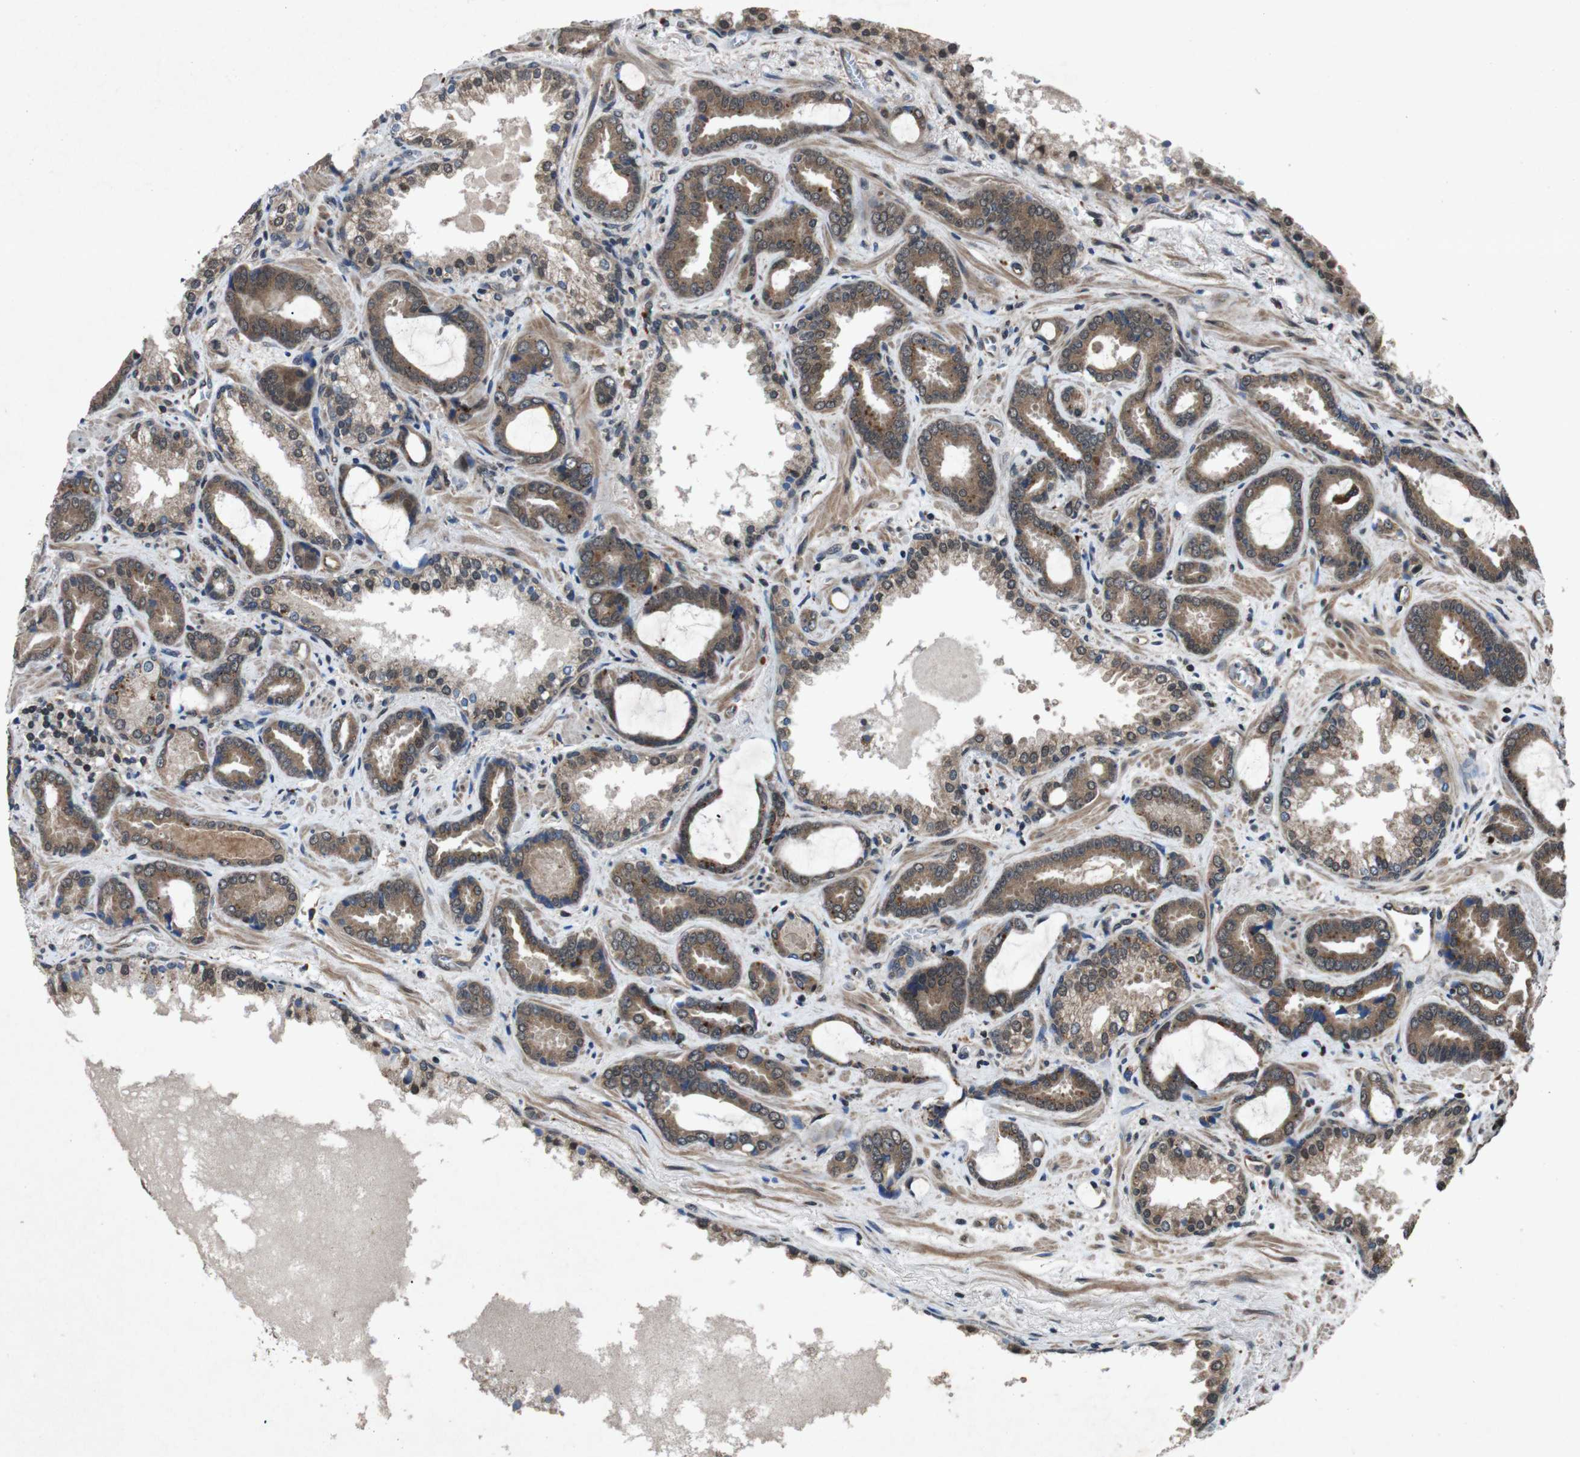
{"staining": {"intensity": "moderate", "quantity": ">75%", "location": "cytoplasmic/membranous,nuclear"}, "tissue": "prostate cancer", "cell_type": "Tumor cells", "image_type": "cancer", "snomed": [{"axis": "morphology", "description": "Adenocarcinoma, Low grade"}, {"axis": "topography", "description": "Prostate"}], "caption": "An image of prostate cancer (adenocarcinoma (low-grade)) stained for a protein exhibits moderate cytoplasmic/membranous and nuclear brown staining in tumor cells.", "gene": "SOCS1", "patient": {"sex": "male", "age": 60}}